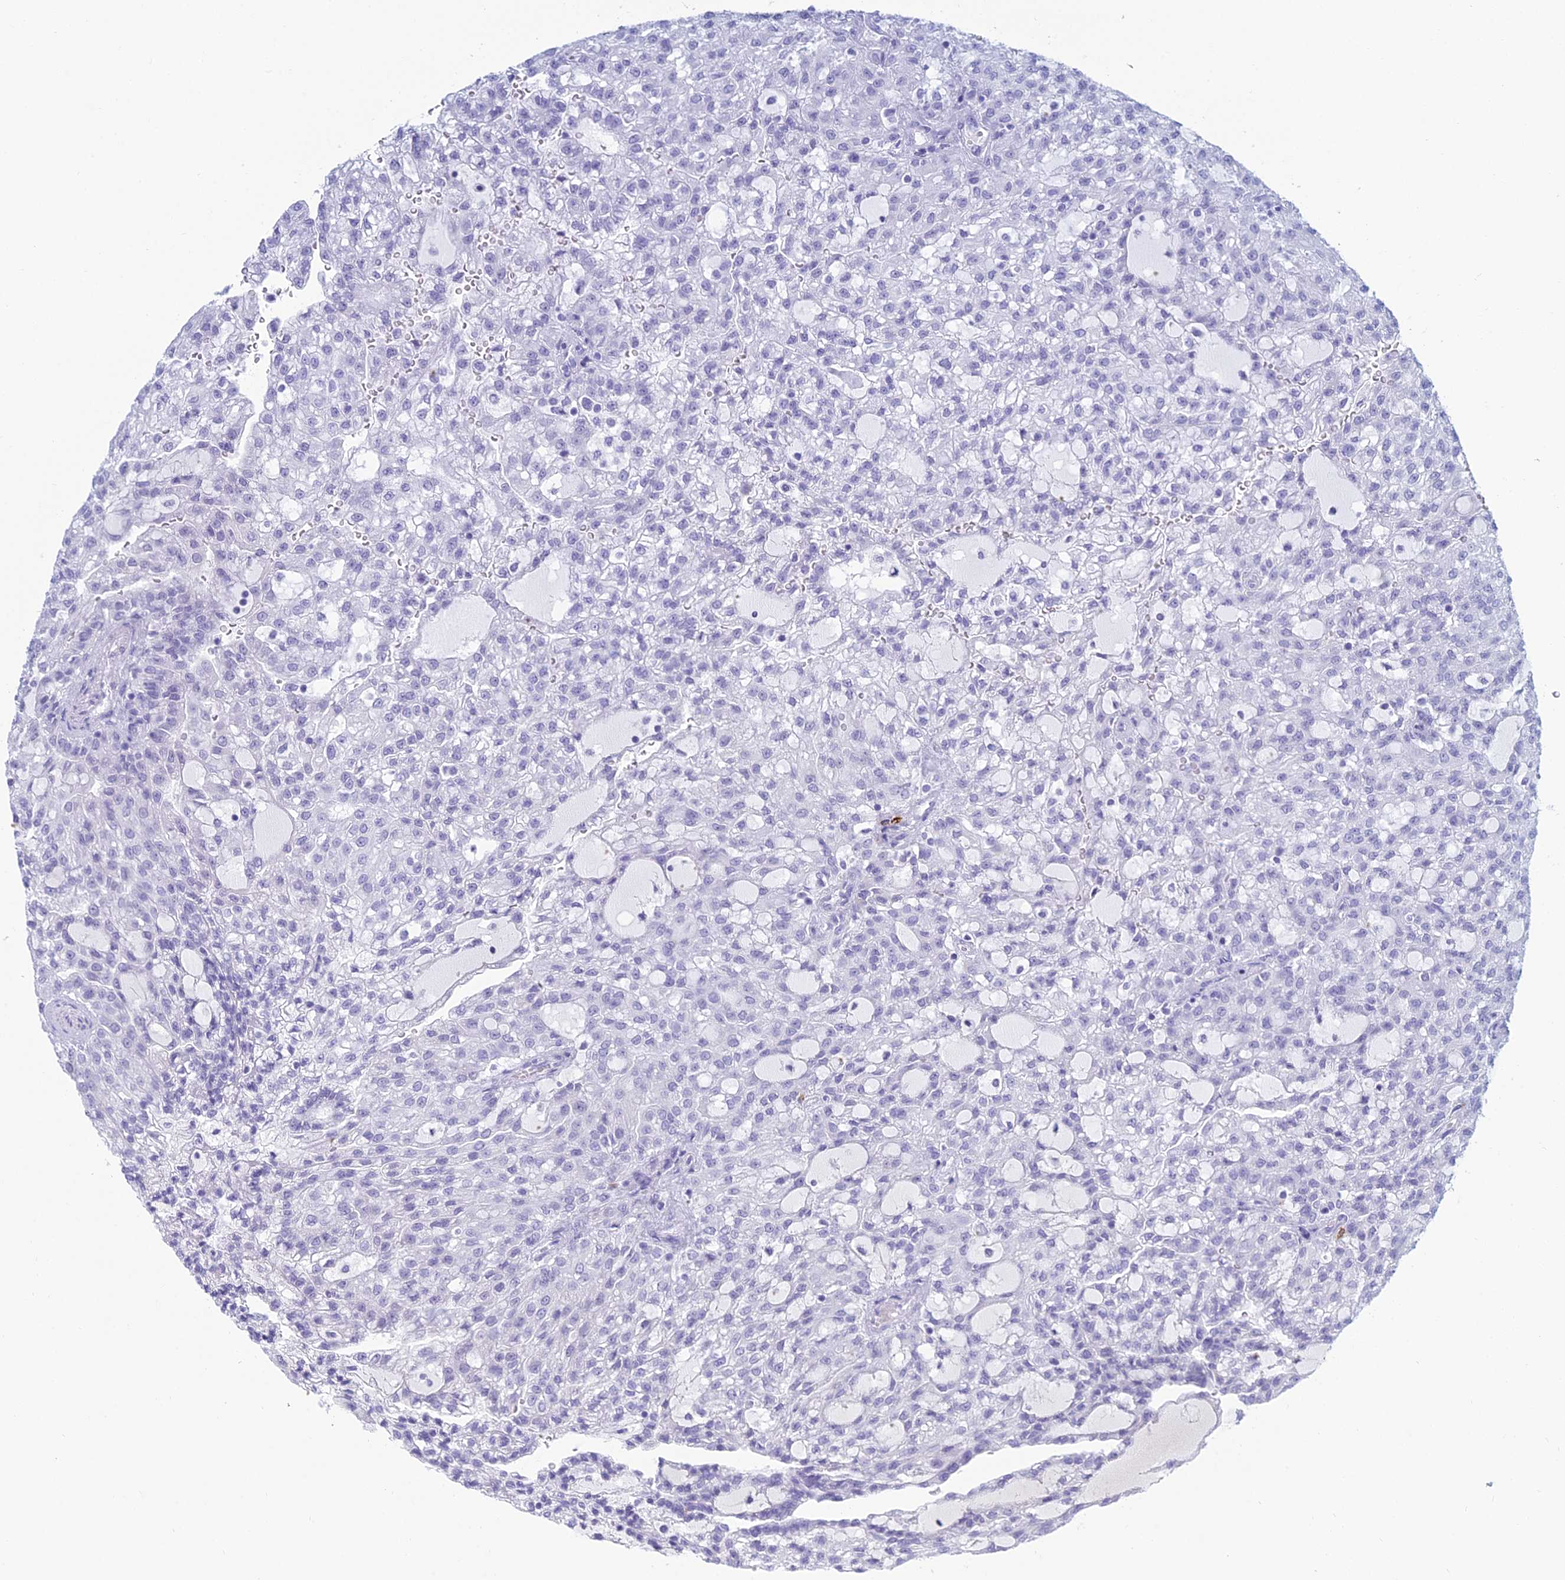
{"staining": {"intensity": "negative", "quantity": "none", "location": "none"}, "tissue": "renal cancer", "cell_type": "Tumor cells", "image_type": "cancer", "snomed": [{"axis": "morphology", "description": "Adenocarcinoma, NOS"}, {"axis": "topography", "description": "Kidney"}], "caption": "High magnification brightfield microscopy of renal cancer (adenocarcinoma) stained with DAB (brown) and counterstained with hematoxylin (blue): tumor cells show no significant expression. (IHC, brightfield microscopy, high magnification).", "gene": "MUC13", "patient": {"sex": "male", "age": 63}}